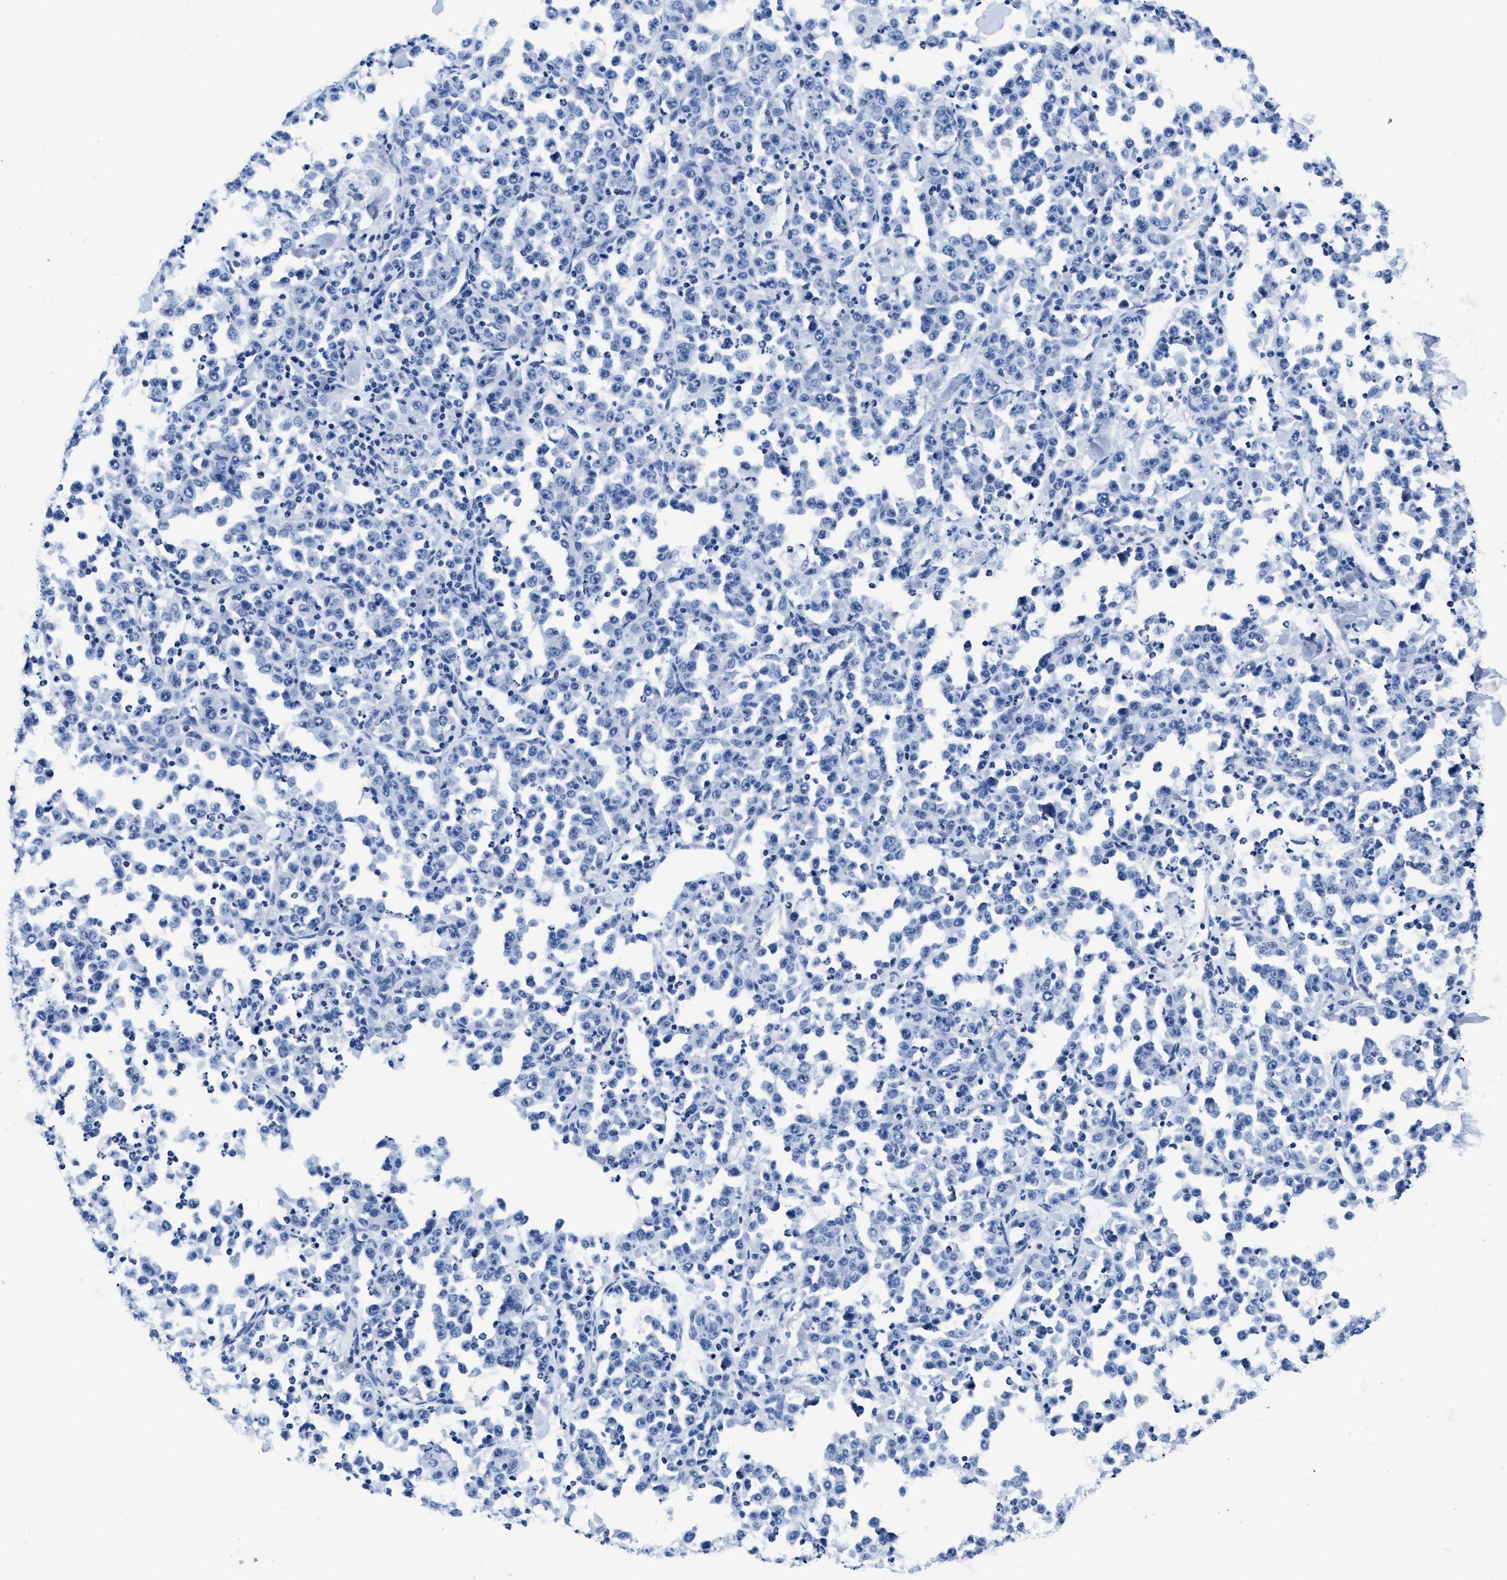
{"staining": {"intensity": "negative", "quantity": "none", "location": "none"}, "tissue": "stomach cancer", "cell_type": "Tumor cells", "image_type": "cancer", "snomed": [{"axis": "morphology", "description": "Normal tissue, NOS"}, {"axis": "morphology", "description": "Adenocarcinoma, NOS"}, {"axis": "topography", "description": "Stomach, upper"}, {"axis": "topography", "description": "Stomach"}], "caption": "A histopathology image of human stomach cancer is negative for staining in tumor cells.", "gene": "ITGA2B", "patient": {"sex": "male", "age": 59}}